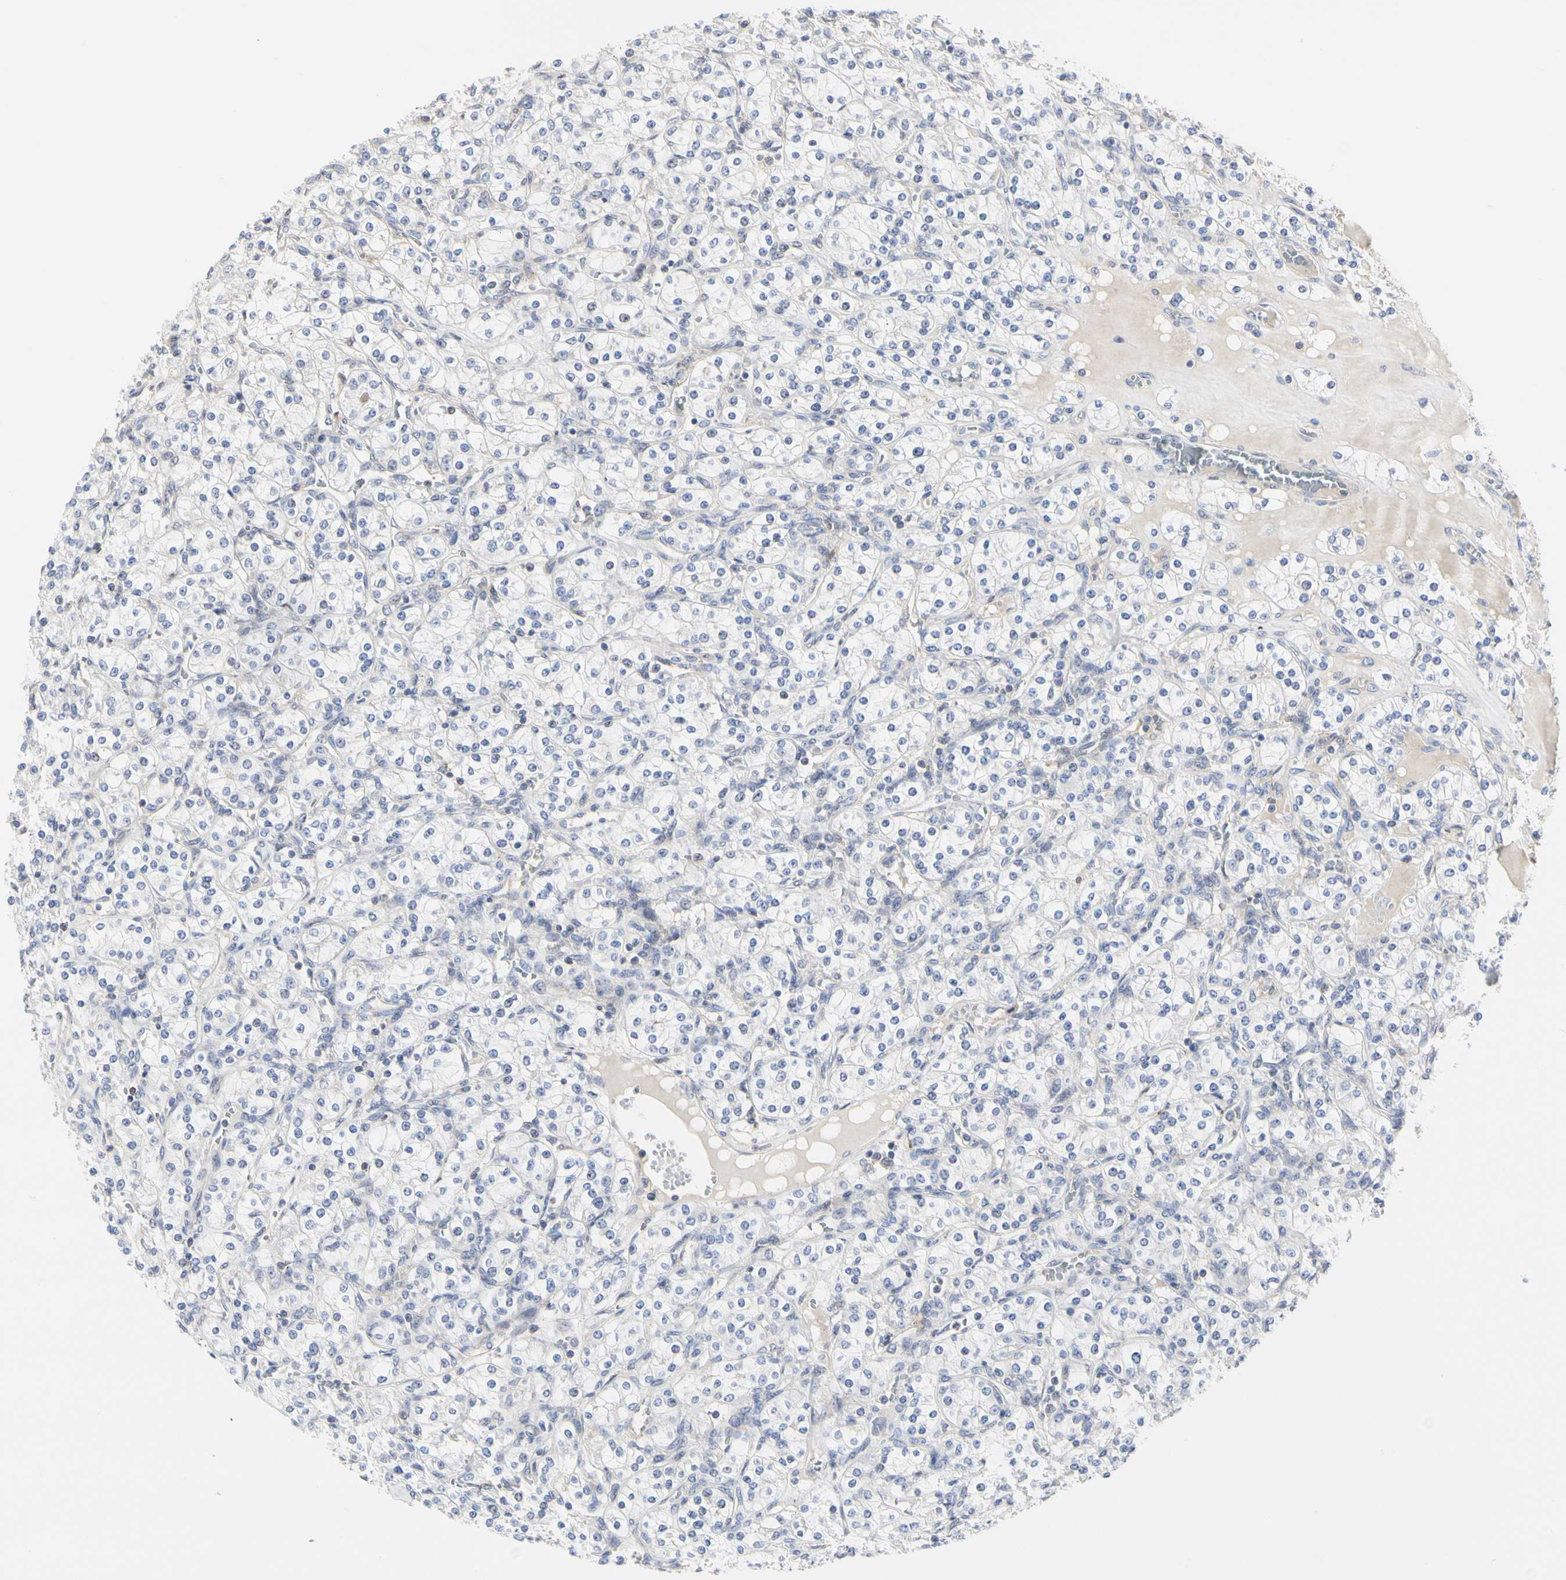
{"staining": {"intensity": "negative", "quantity": "none", "location": "none"}, "tissue": "renal cancer", "cell_type": "Tumor cells", "image_type": "cancer", "snomed": [{"axis": "morphology", "description": "Adenocarcinoma, NOS"}, {"axis": "topography", "description": "Kidney"}], "caption": "Immunohistochemistry of human renal cancer (adenocarcinoma) exhibits no expression in tumor cells.", "gene": "SHANK2", "patient": {"sex": "male", "age": 77}}